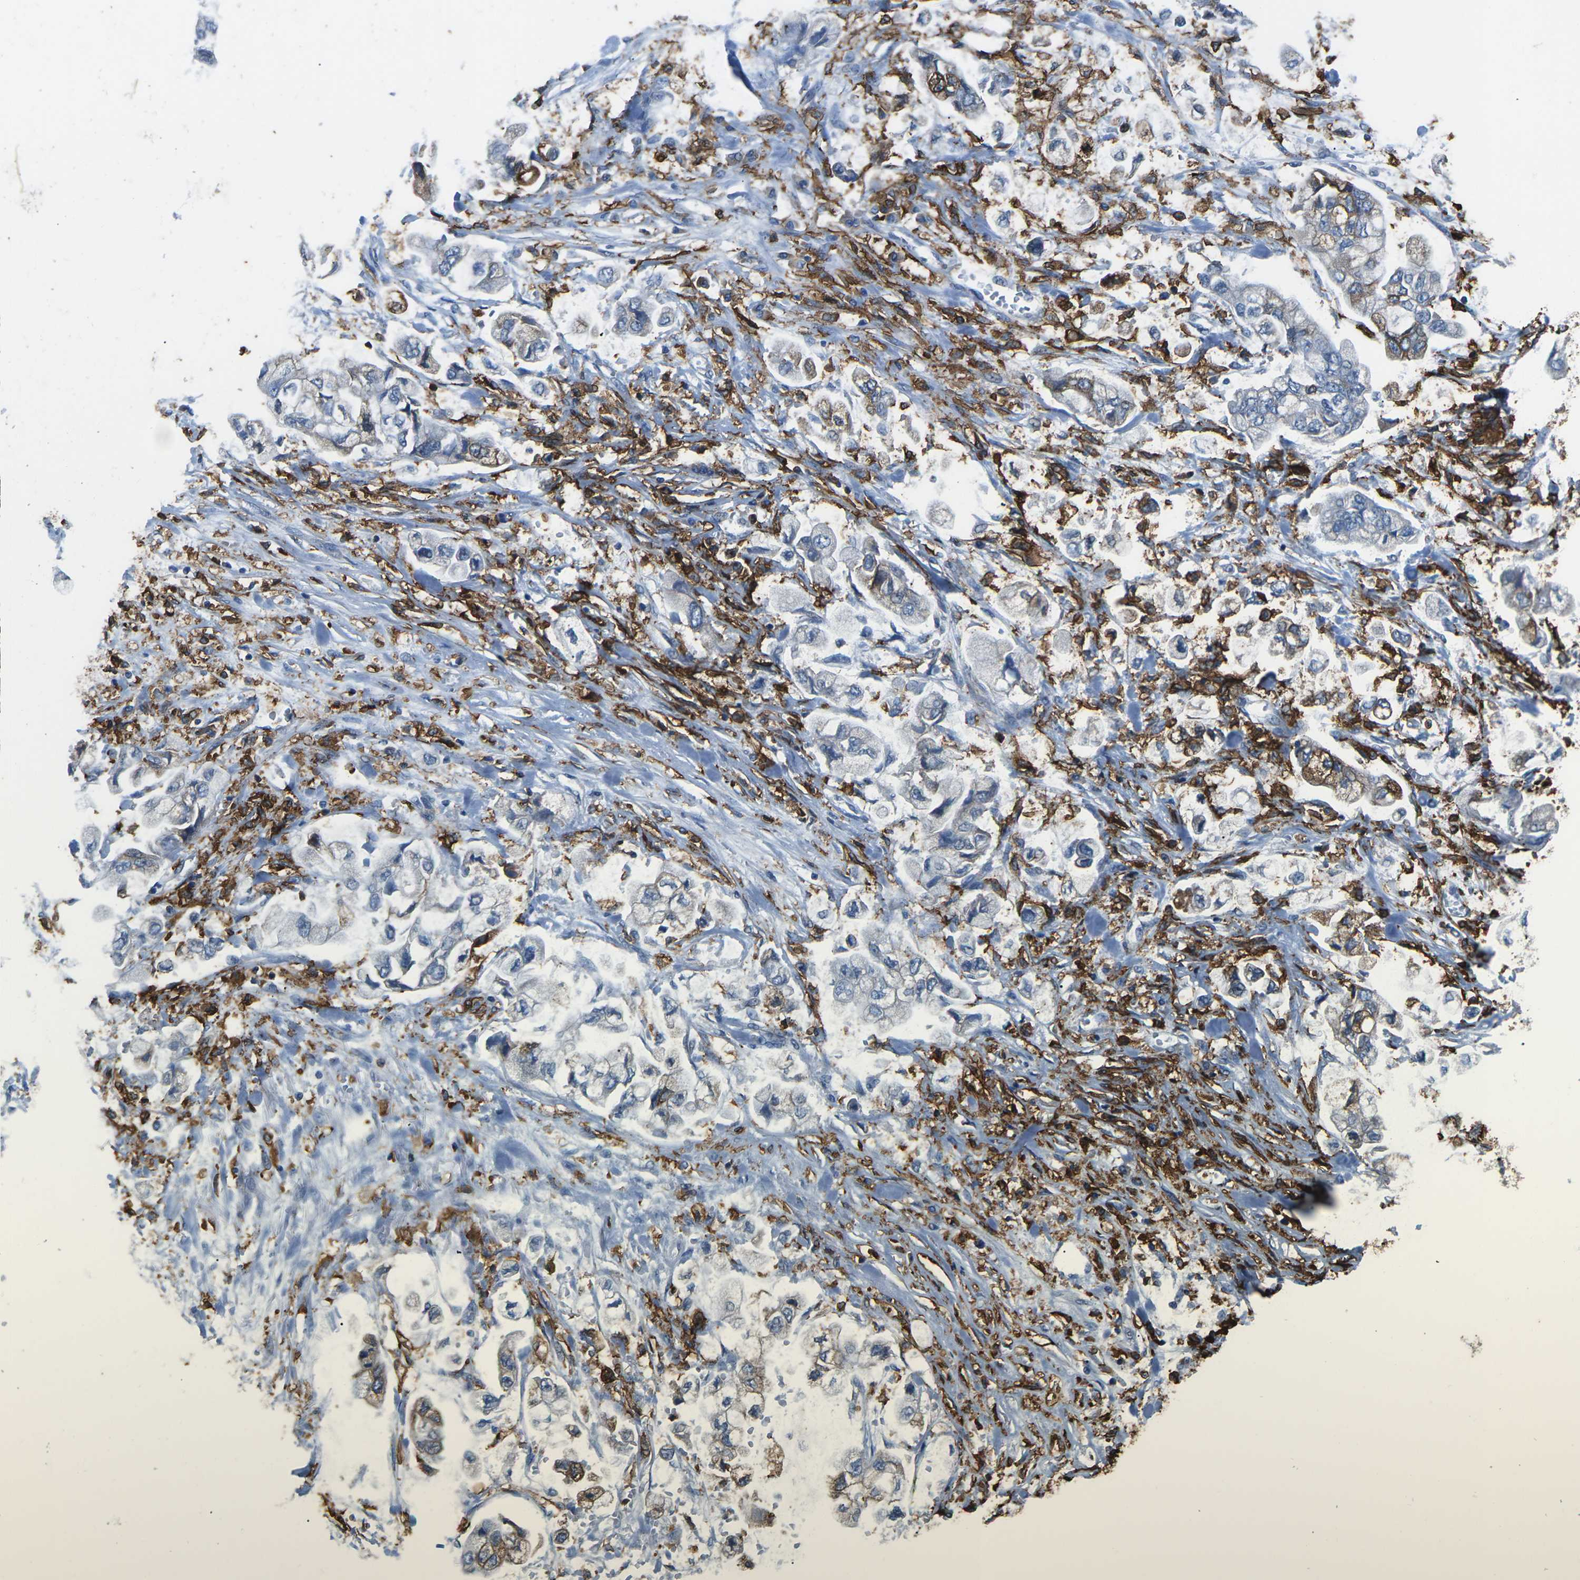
{"staining": {"intensity": "moderate", "quantity": "25%-75%", "location": "cytoplasmic/membranous"}, "tissue": "stomach cancer", "cell_type": "Tumor cells", "image_type": "cancer", "snomed": [{"axis": "morphology", "description": "Normal tissue, NOS"}, {"axis": "morphology", "description": "Adenocarcinoma, NOS"}, {"axis": "topography", "description": "Stomach"}], "caption": "Stomach cancer stained with a brown dye reveals moderate cytoplasmic/membranous positive positivity in about 25%-75% of tumor cells.", "gene": "PTPN1", "patient": {"sex": "male", "age": 62}}